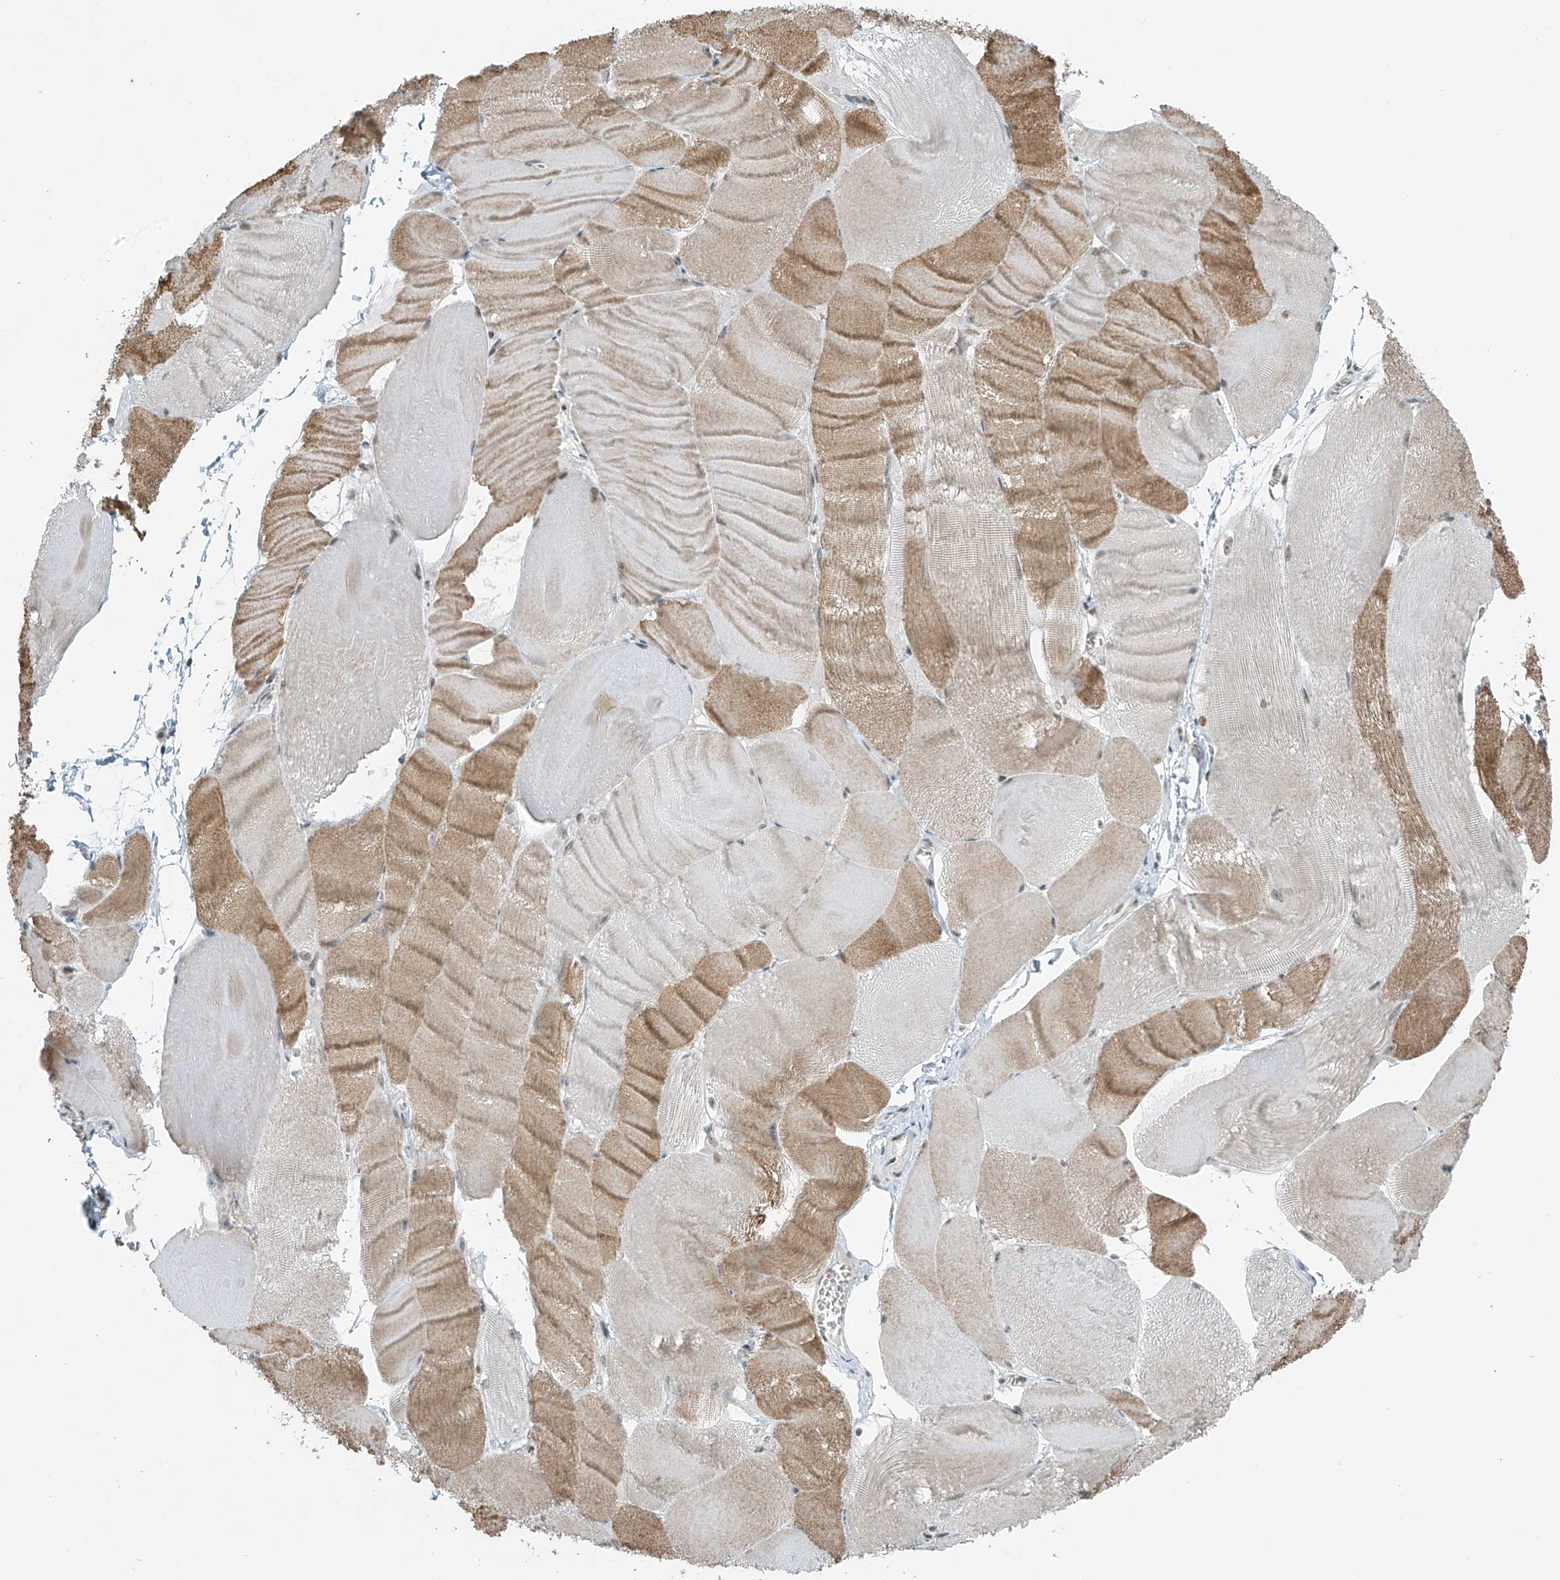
{"staining": {"intensity": "moderate", "quantity": ">75%", "location": "cytoplasmic/membranous,nuclear"}, "tissue": "skeletal muscle", "cell_type": "Myocytes", "image_type": "normal", "snomed": [{"axis": "morphology", "description": "Normal tissue, NOS"}, {"axis": "morphology", "description": "Basal cell carcinoma"}, {"axis": "topography", "description": "Skeletal muscle"}], "caption": "The photomicrograph reveals a brown stain indicating the presence of a protein in the cytoplasmic/membranous,nuclear of myocytes in skeletal muscle. Using DAB (brown) and hematoxylin (blue) stains, captured at high magnification using brightfield microscopy.", "gene": "WRNIP1", "patient": {"sex": "female", "age": 64}}